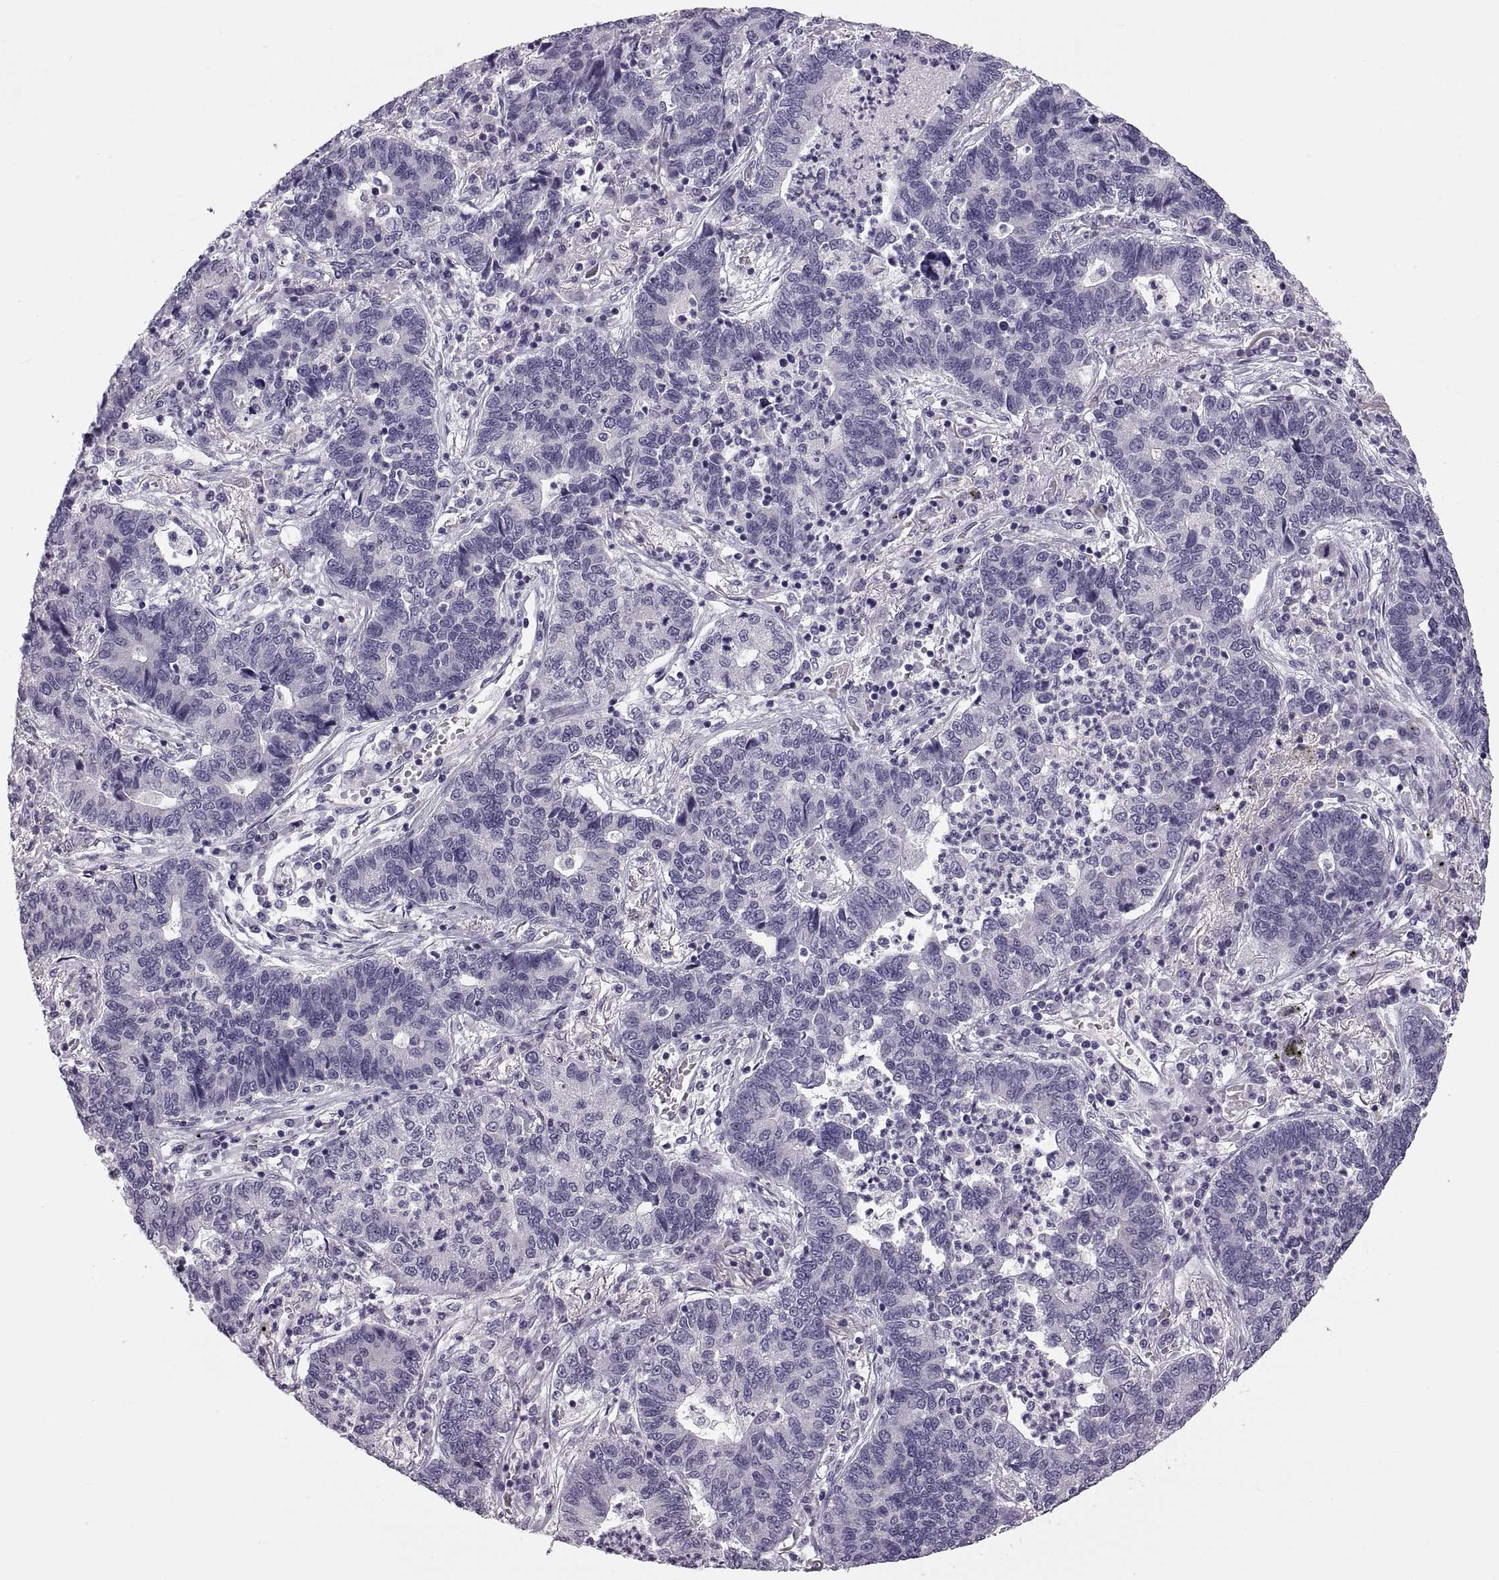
{"staining": {"intensity": "negative", "quantity": "none", "location": "none"}, "tissue": "lung cancer", "cell_type": "Tumor cells", "image_type": "cancer", "snomed": [{"axis": "morphology", "description": "Adenocarcinoma, NOS"}, {"axis": "topography", "description": "Lung"}], "caption": "Immunohistochemistry histopathology image of neoplastic tissue: lung cancer (adenocarcinoma) stained with DAB (3,3'-diaminobenzidine) reveals no significant protein positivity in tumor cells.", "gene": "ADH6", "patient": {"sex": "female", "age": 57}}